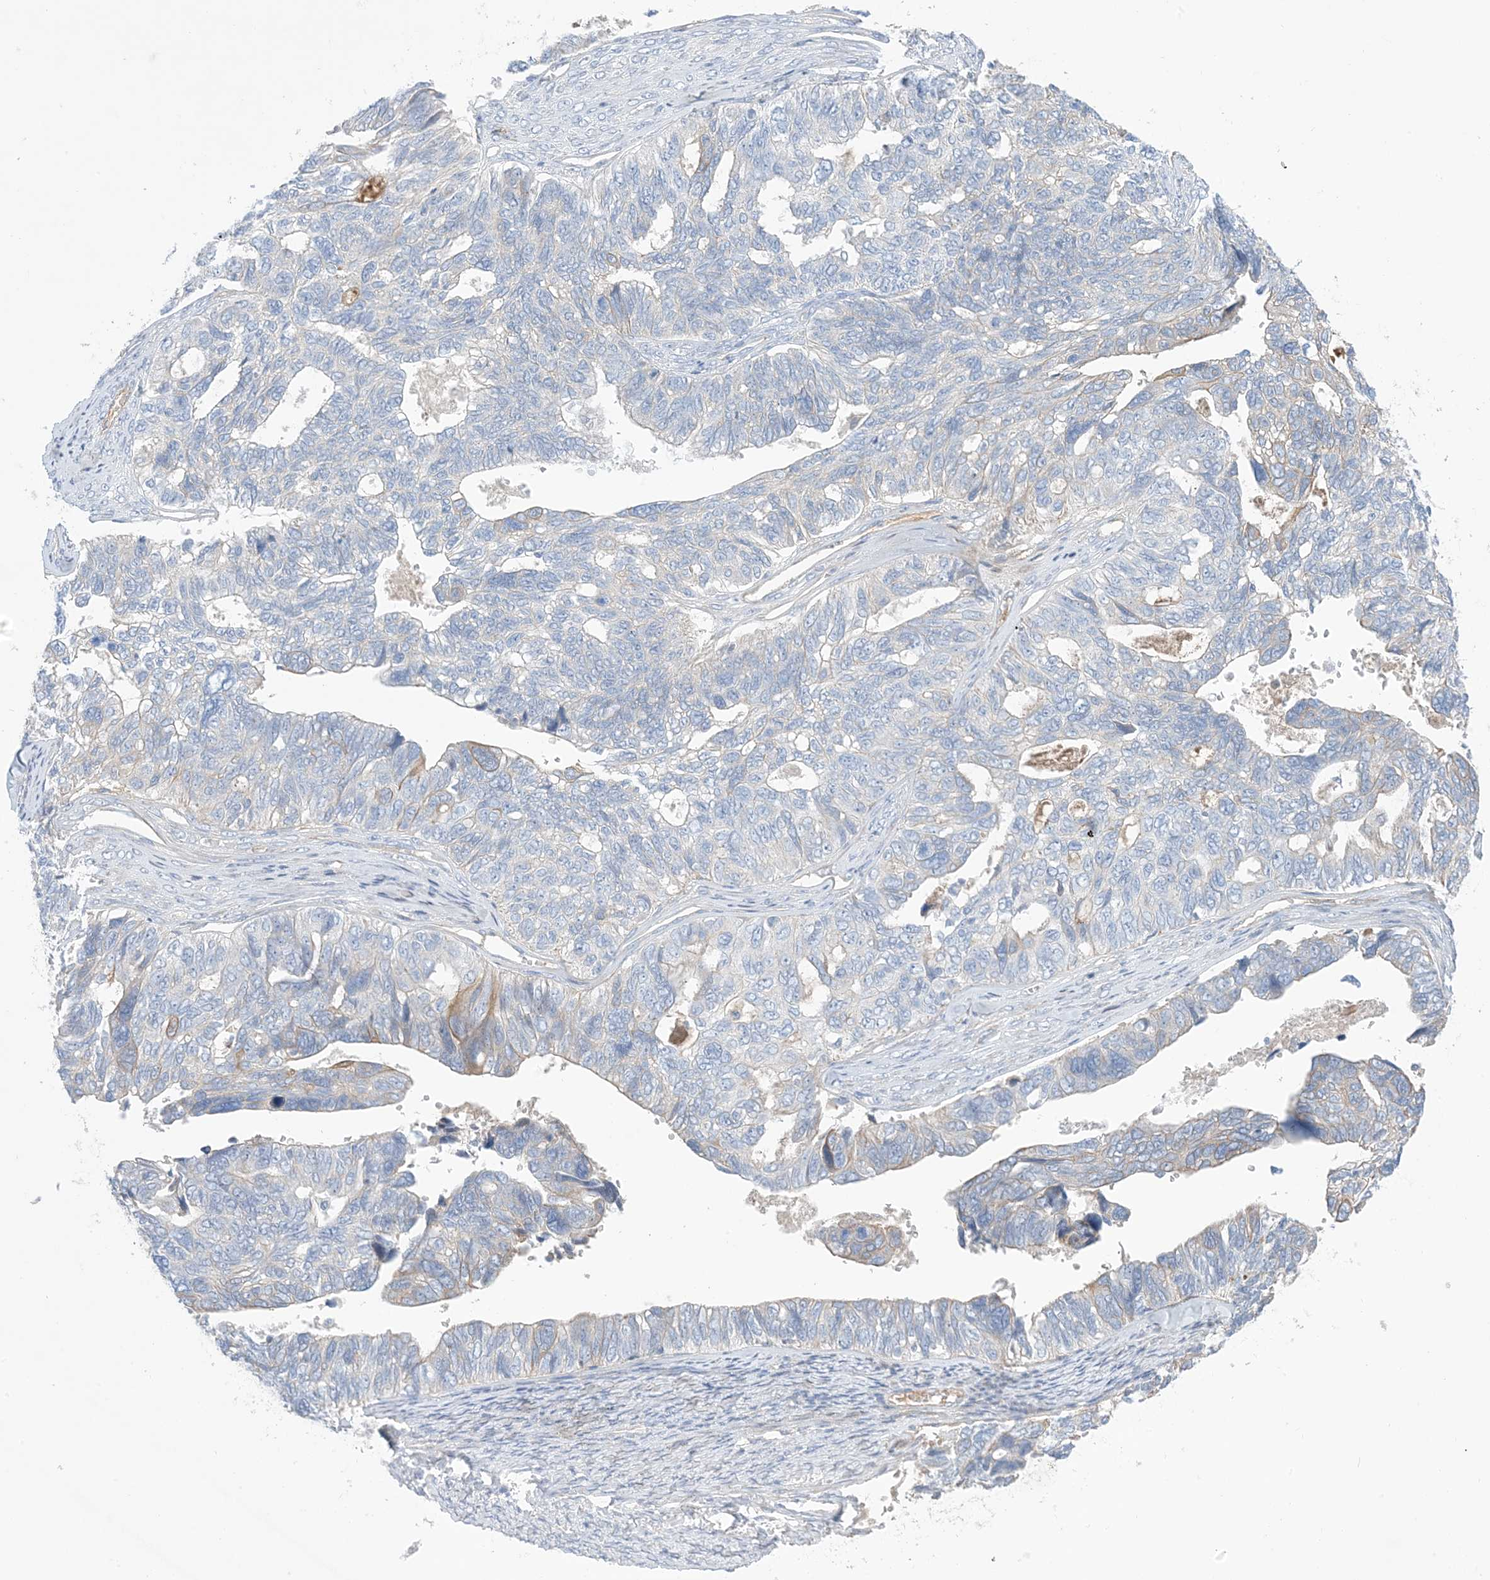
{"staining": {"intensity": "weak", "quantity": "<25%", "location": "cytoplasmic/membranous"}, "tissue": "ovarian cancer", "cell_type": "Tumor cells", "image_type": "cancer", "snomed": [{"axis": "morphology", "description": "Cystadenocarcinoma, serous, NOS"}, {"axis": "topography", "description": "Ovary"}], "caption": "Immunohistochemistry histopathology image of neoplastic tissue: ovarian cancer stained with DAB reveals no significant protein positivity in tumor cells.", "gene": "ATP11C", "patient": {"sex": "female", "age": 79}}